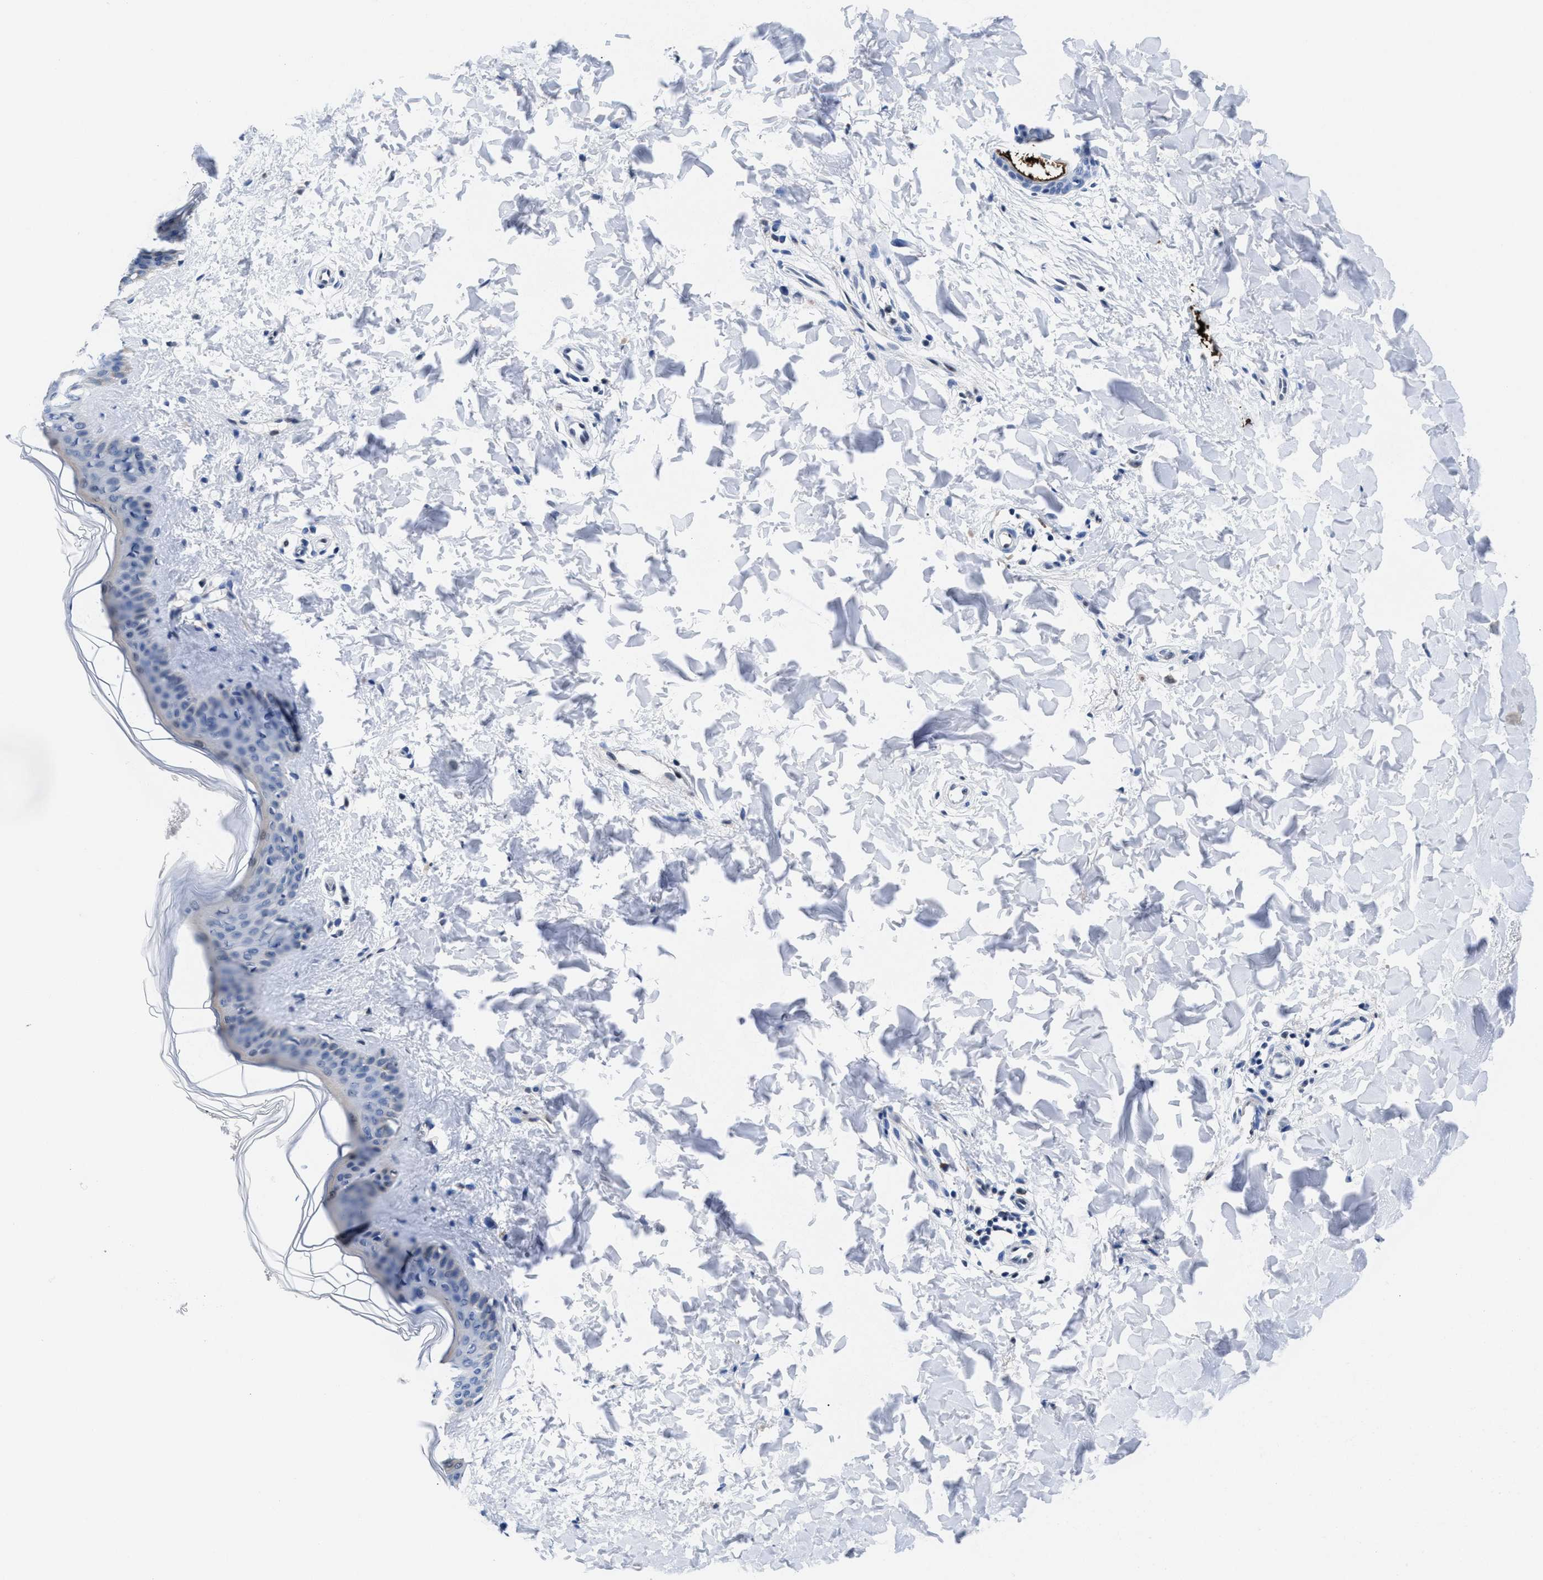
{"staining": {"intensity": "negative", "quantity": "none", "location": "none"}, "tissue": "skin", "cell_type": "Fibroblasts", "image_type": "normal", "snomed": [{"axis": "morphology", "description": "Normal tissue, NOS"}, {"axis": "topography", "description": "Skin"}], "caption": "This is an IHC image of normal skin. There is no positivity in fibroblasts.", "gene": "ACLY", "patient": {"sex": "female", "age": 17}}